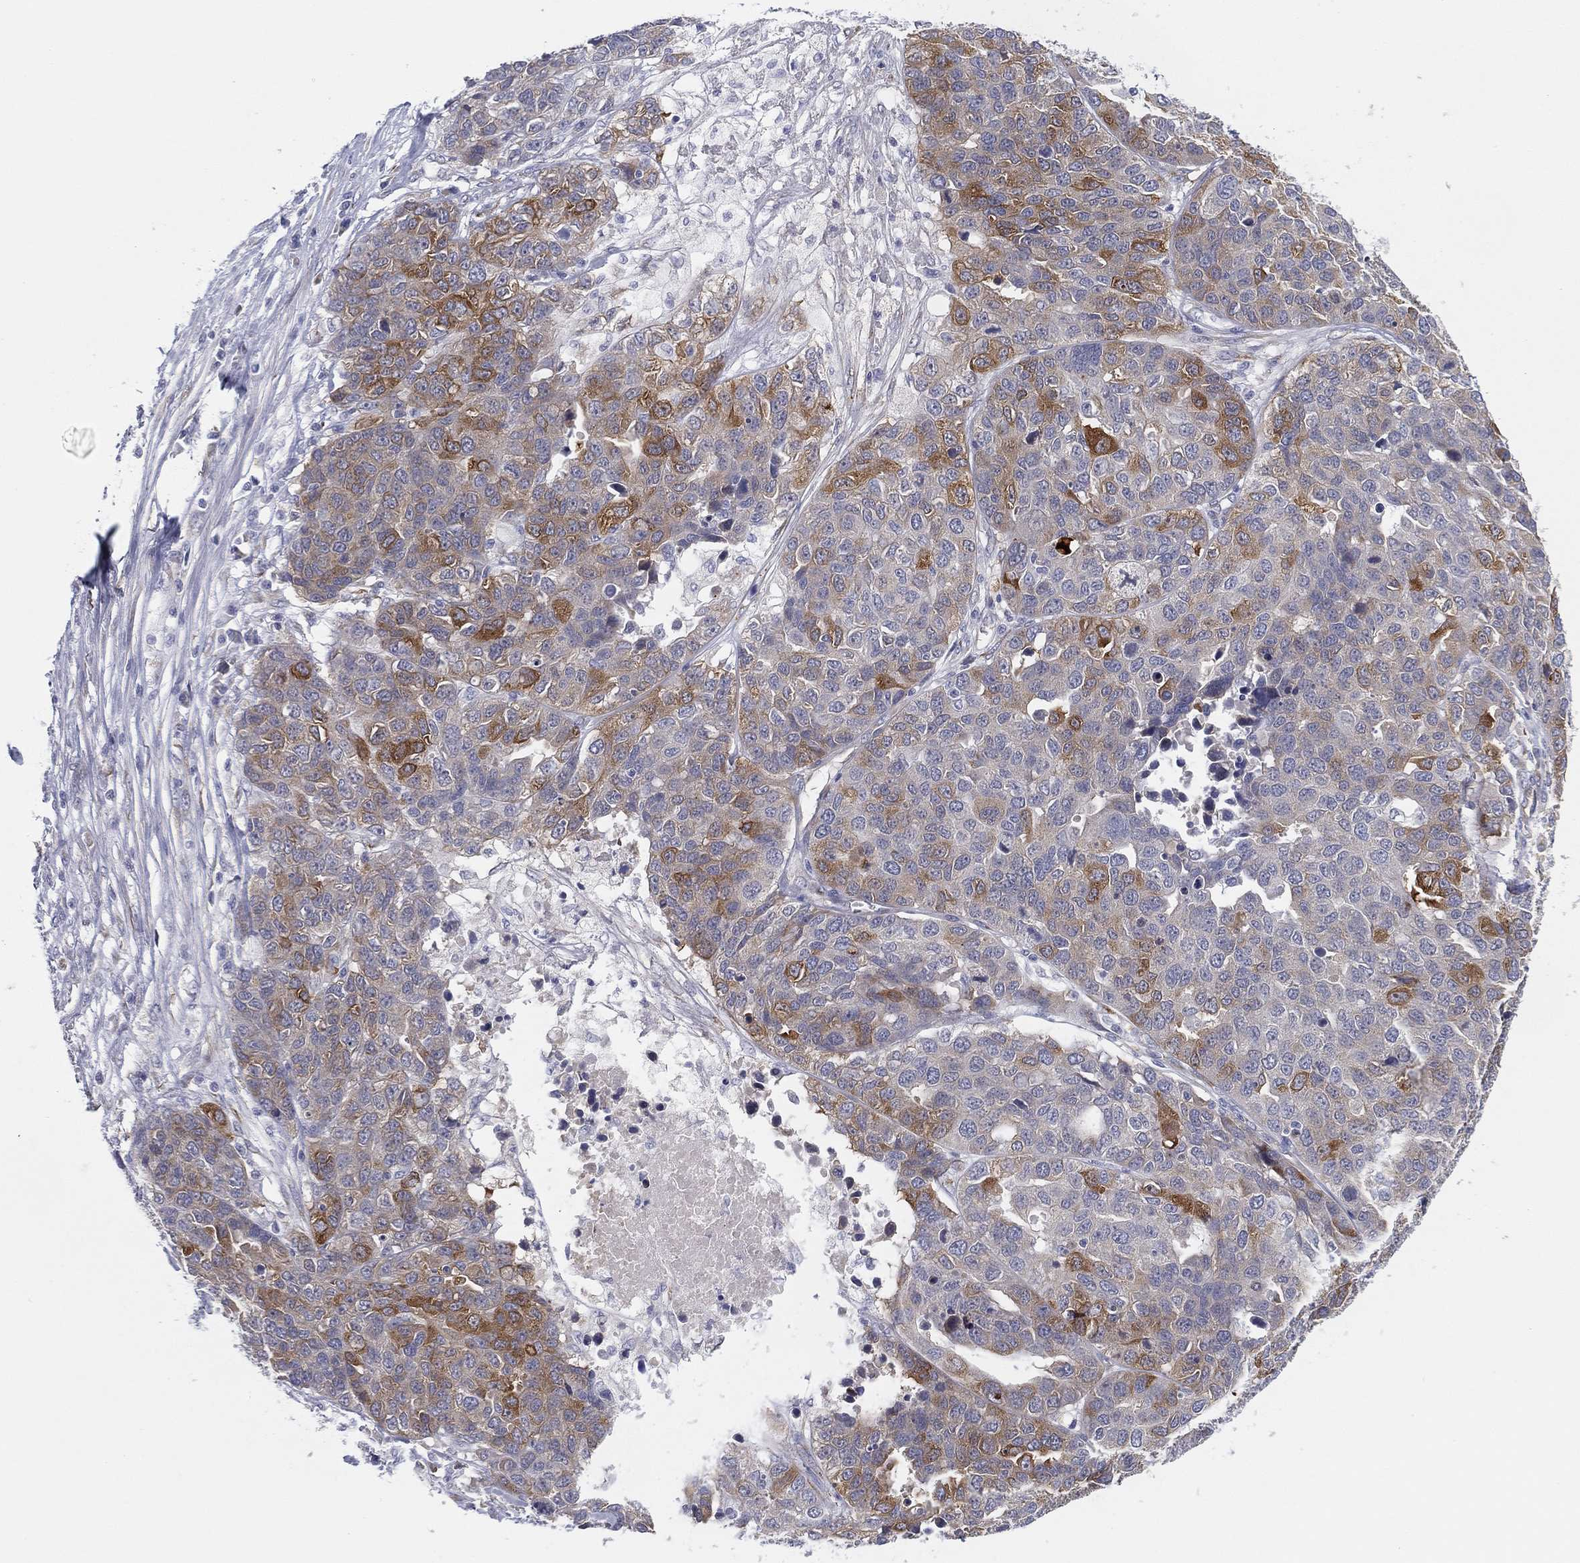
{"staining": {"intensity": "moderate", "quantity": "<25%", "location": "cytoplasmic/membranous"}, "tissue": "ovarian cancer", "cell_type": "Tumor cells", "image_type": "cancer", "snomed": [{"axis": "morphology", "description": "Cystadenocarcinoma, serous, NOS"}, {"axis": "topography", "description": "Ovary"}], "caption": "Protein staining exhibits moderate cytoplasmic/membranous staining in approximately <25% of tumor cells in ovarian serous cystadenocarcinoma.", "gene": "MLF1", "patient": {"sex": "female", "age": 87}}